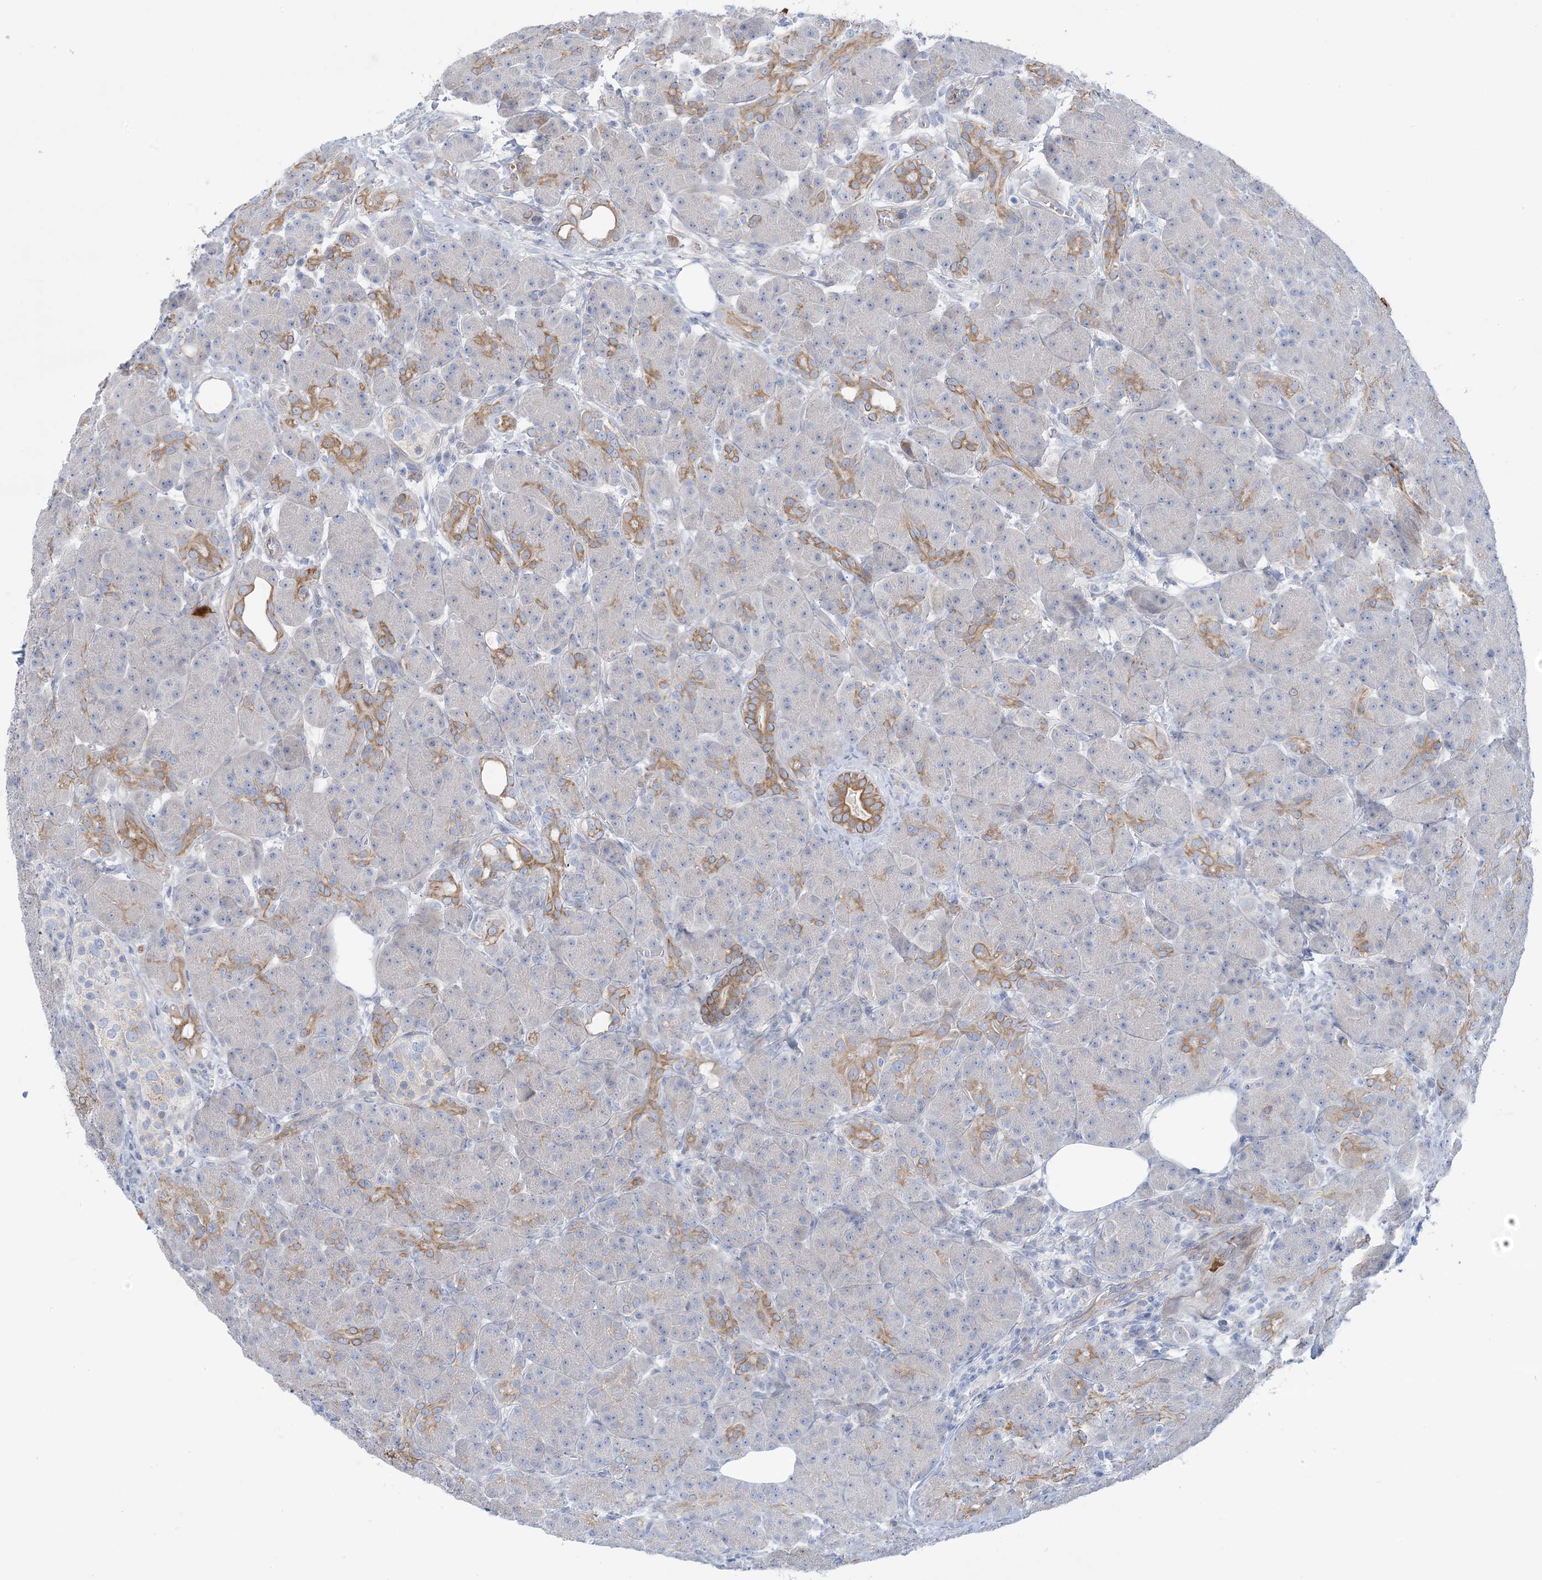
{"staining": {"intensity": "moderate", "quantity": "<25%", "location": "cytoplasmic/membranous"}, "tissue": "pancreas", "cell_type": "Exocrine glandular cells", "image_type": "normal", "snomed": [{"axis": "morphology", "description": "Normal tissue, NOS"}, {"axis": "topography", "description": "Pancreas"}], "caption": "This is a histology image of immunohistochemistry (IHC) staining of unremarkable pancreas, which shows moderate expression in the cytoplasmic/membranous of exocrine glandular cells.", "gene": "ATP11C", "patient": {"sex": "male", "age": 63}}